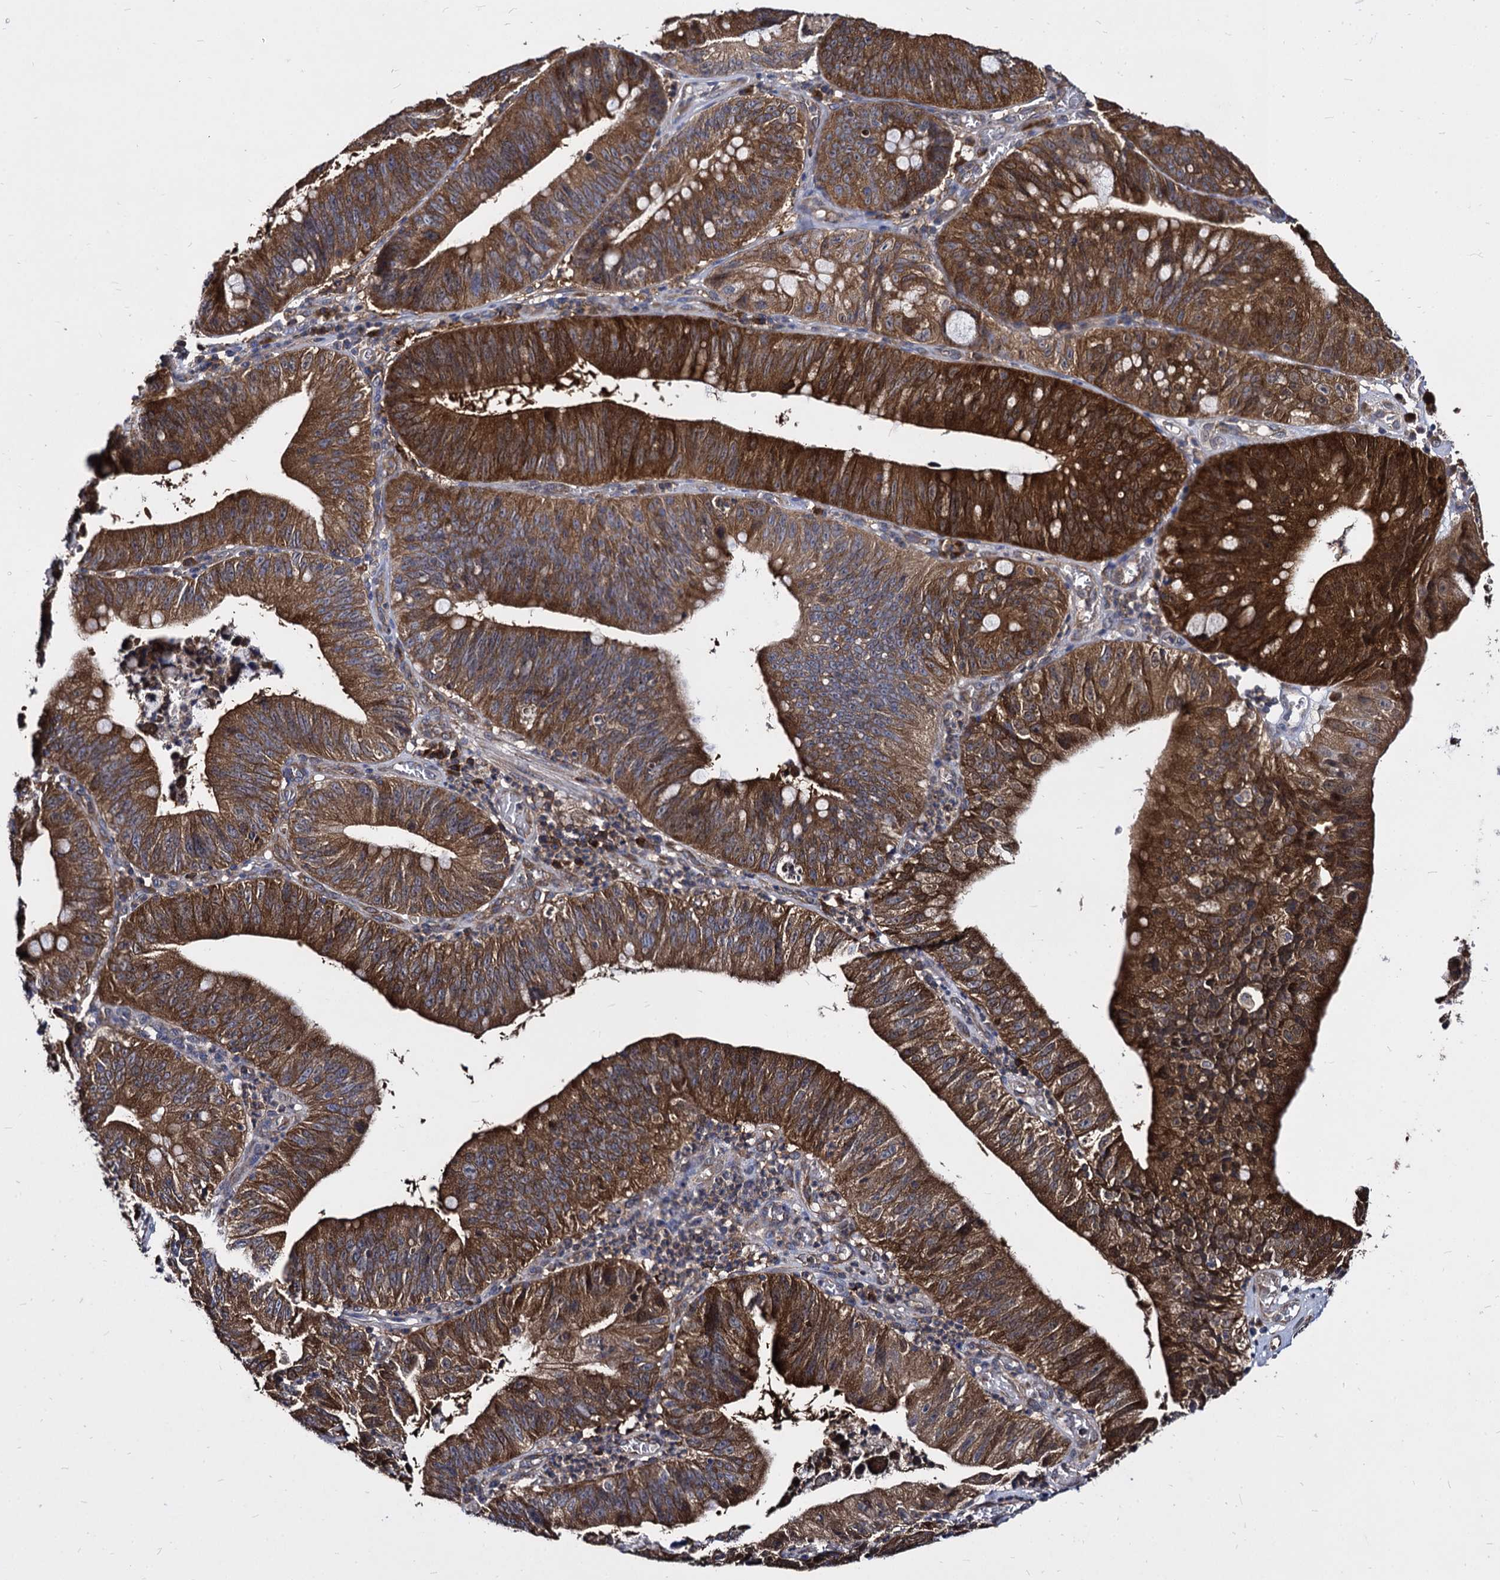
{"staining": {"intensity": "moderate", "quantity": ">75%", "location": "cytoplasmic/membranous"}, "tissue": "stomach cancer", "cell_type": "Tumor cells", "image_type": "cancer", "snomed": [{"axis": "morphology", "description": "Adenocarcinoma, NOS"}, {"axis": "topography", "description": "Stomach"}], "caption": "Protein expression analysis of human adenocarcinoma (stomach) reveals moderate cytoplasmic/membranous staining in approximately >75% of tumor cells.", "gene": "NME1", "patient": {"sex": "male", "age": 59}}